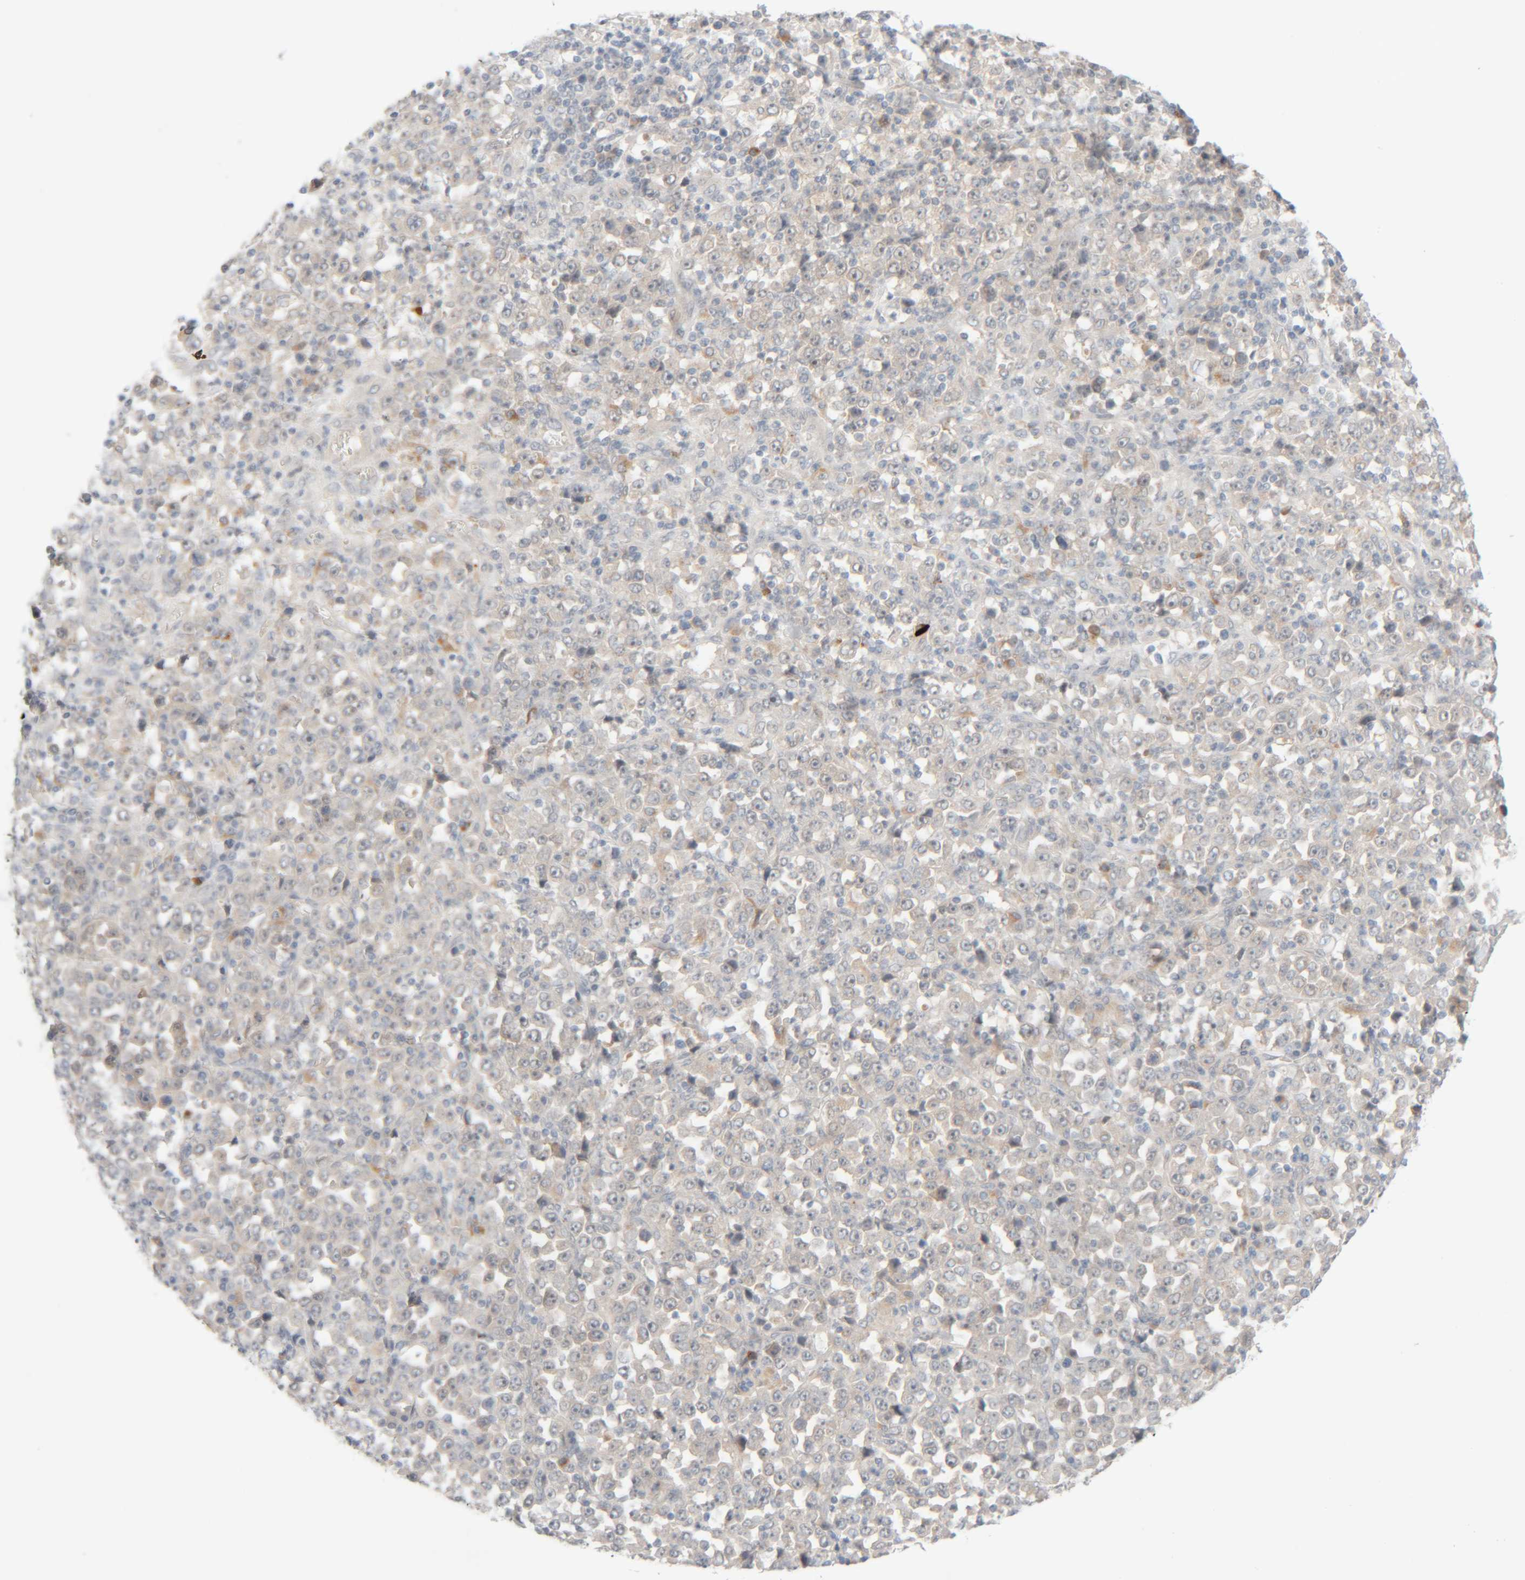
{"staining": {"intensity": "negative", "quantity": "none", "location": "none"}, "tissue": "stomach cancer", "cell_type": "Tumor cells", "image_type": "cancer", "snomed": [{"axis": "morphology", "description": "Normal tissue, NOS"}, {"axis": "morphology", "description": "Adenocarcinoma, NOS"}, {"axis": "topography", "description": "Stomach, upper"}, {"axis": "topography", "description": "Stomach"}], "caption": "Stomach cancer (adenocarcinoma) was stained to show a protein in brown. There is no significant staining in tumor cells. (DAB (3,3'-diaminobenzidine) immunohistochemistry visualized using brightfield microscopy, high magnification).", "gene": "CHKA", "patient": {"sex": "male", "age": 59}}